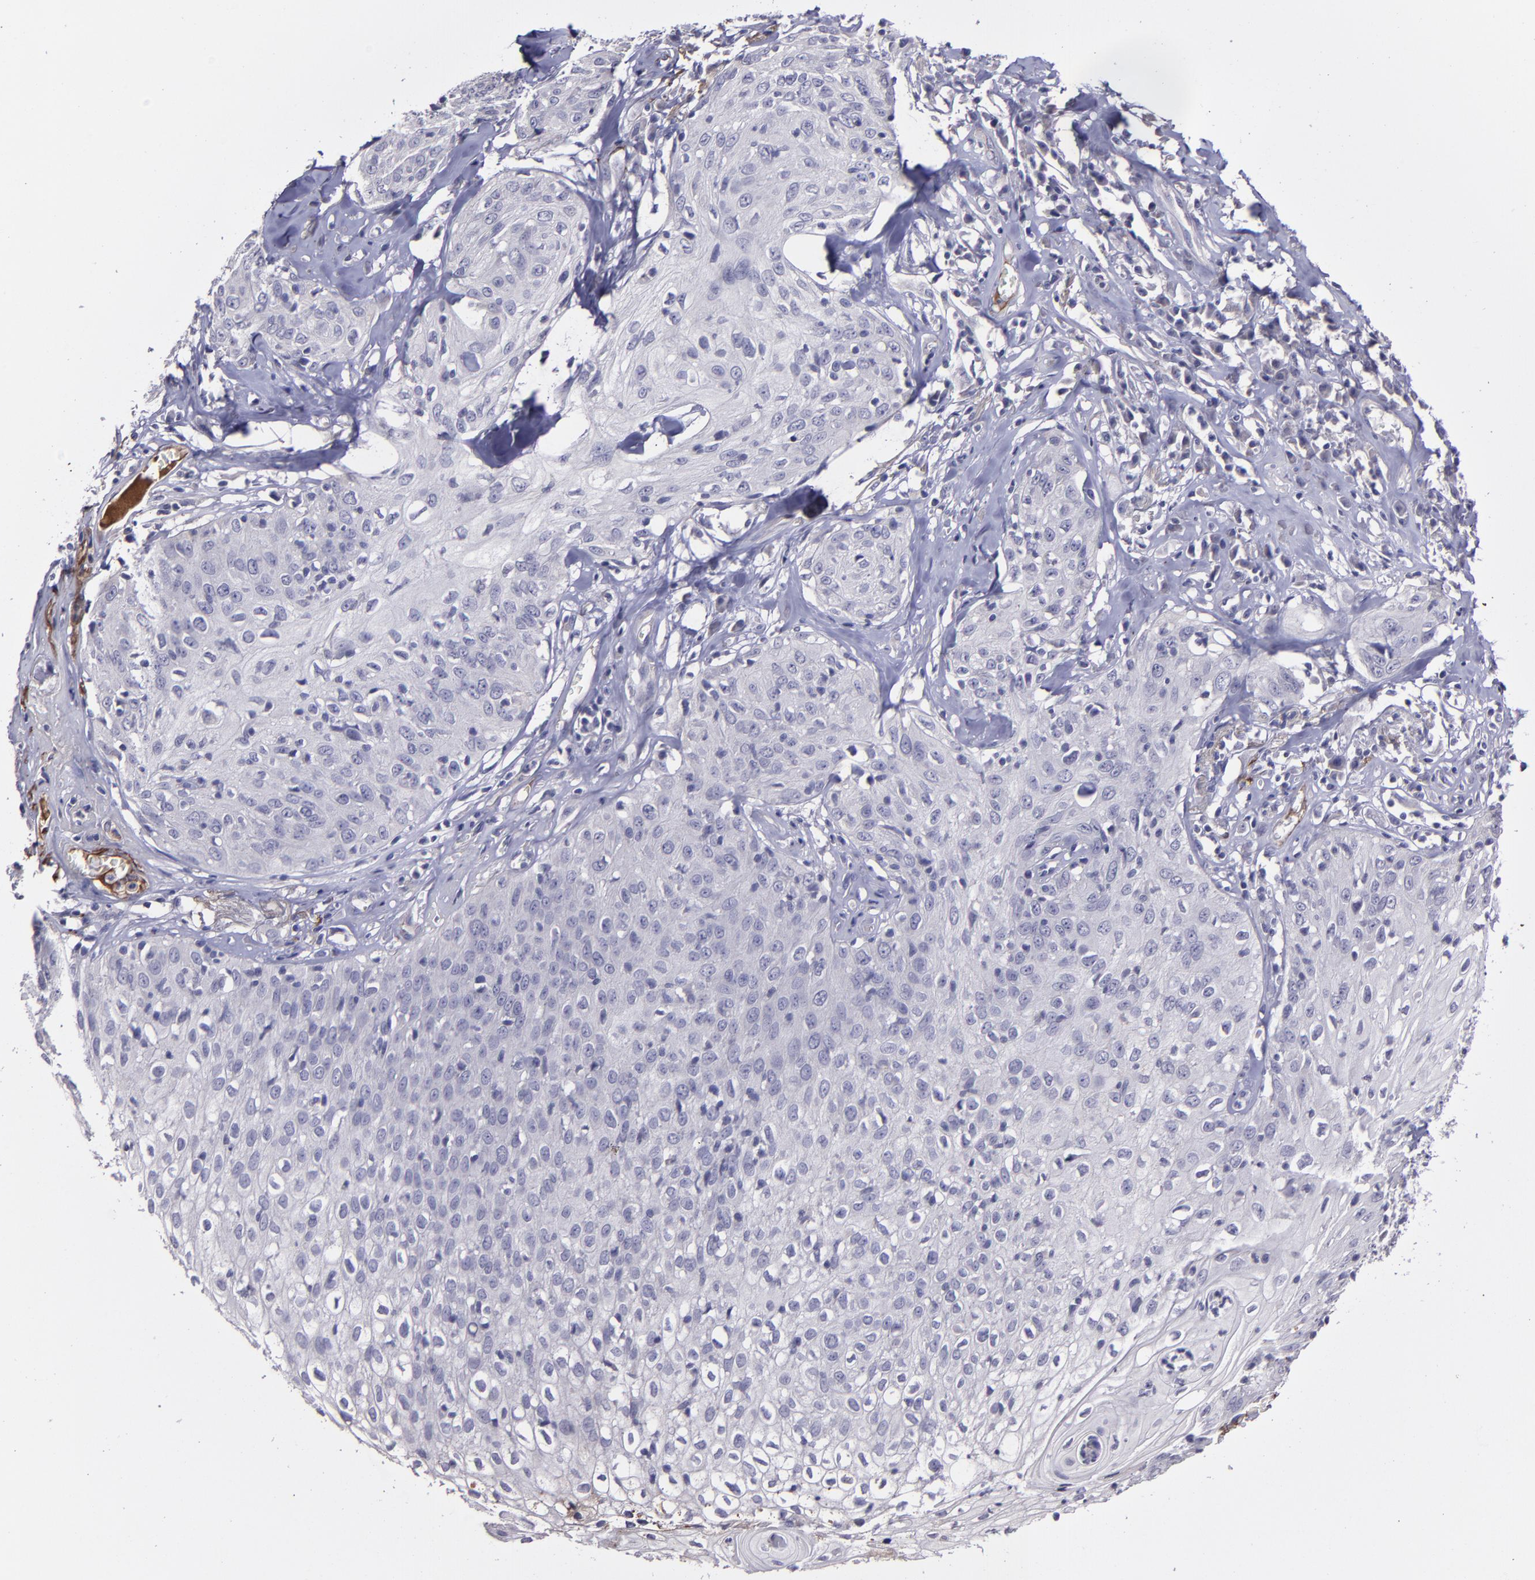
{"staining": {"intensity": "negative", "quantity": "none", "location": "none"}, "tissue": "skin cancer", "cell_type": "Tumor cells", "image_type": "cancer", "snomed": [{"axis": "morphology", "description": "Squamous cell carcinoma, NOS"}, {"axis": "topography", "description": "Skin"}], "caption": "Squamous cell carcinoma (skin) was stained to show a protein in brown. There is no significant positivity in tumor cells. Brightfield microscopy of immunohistochemistry stained with DAB (brown) and hematoxylin (blue), captured at high magnification.", "gene": "MASP1", "patient": {"sex": "male", "age": 65}}